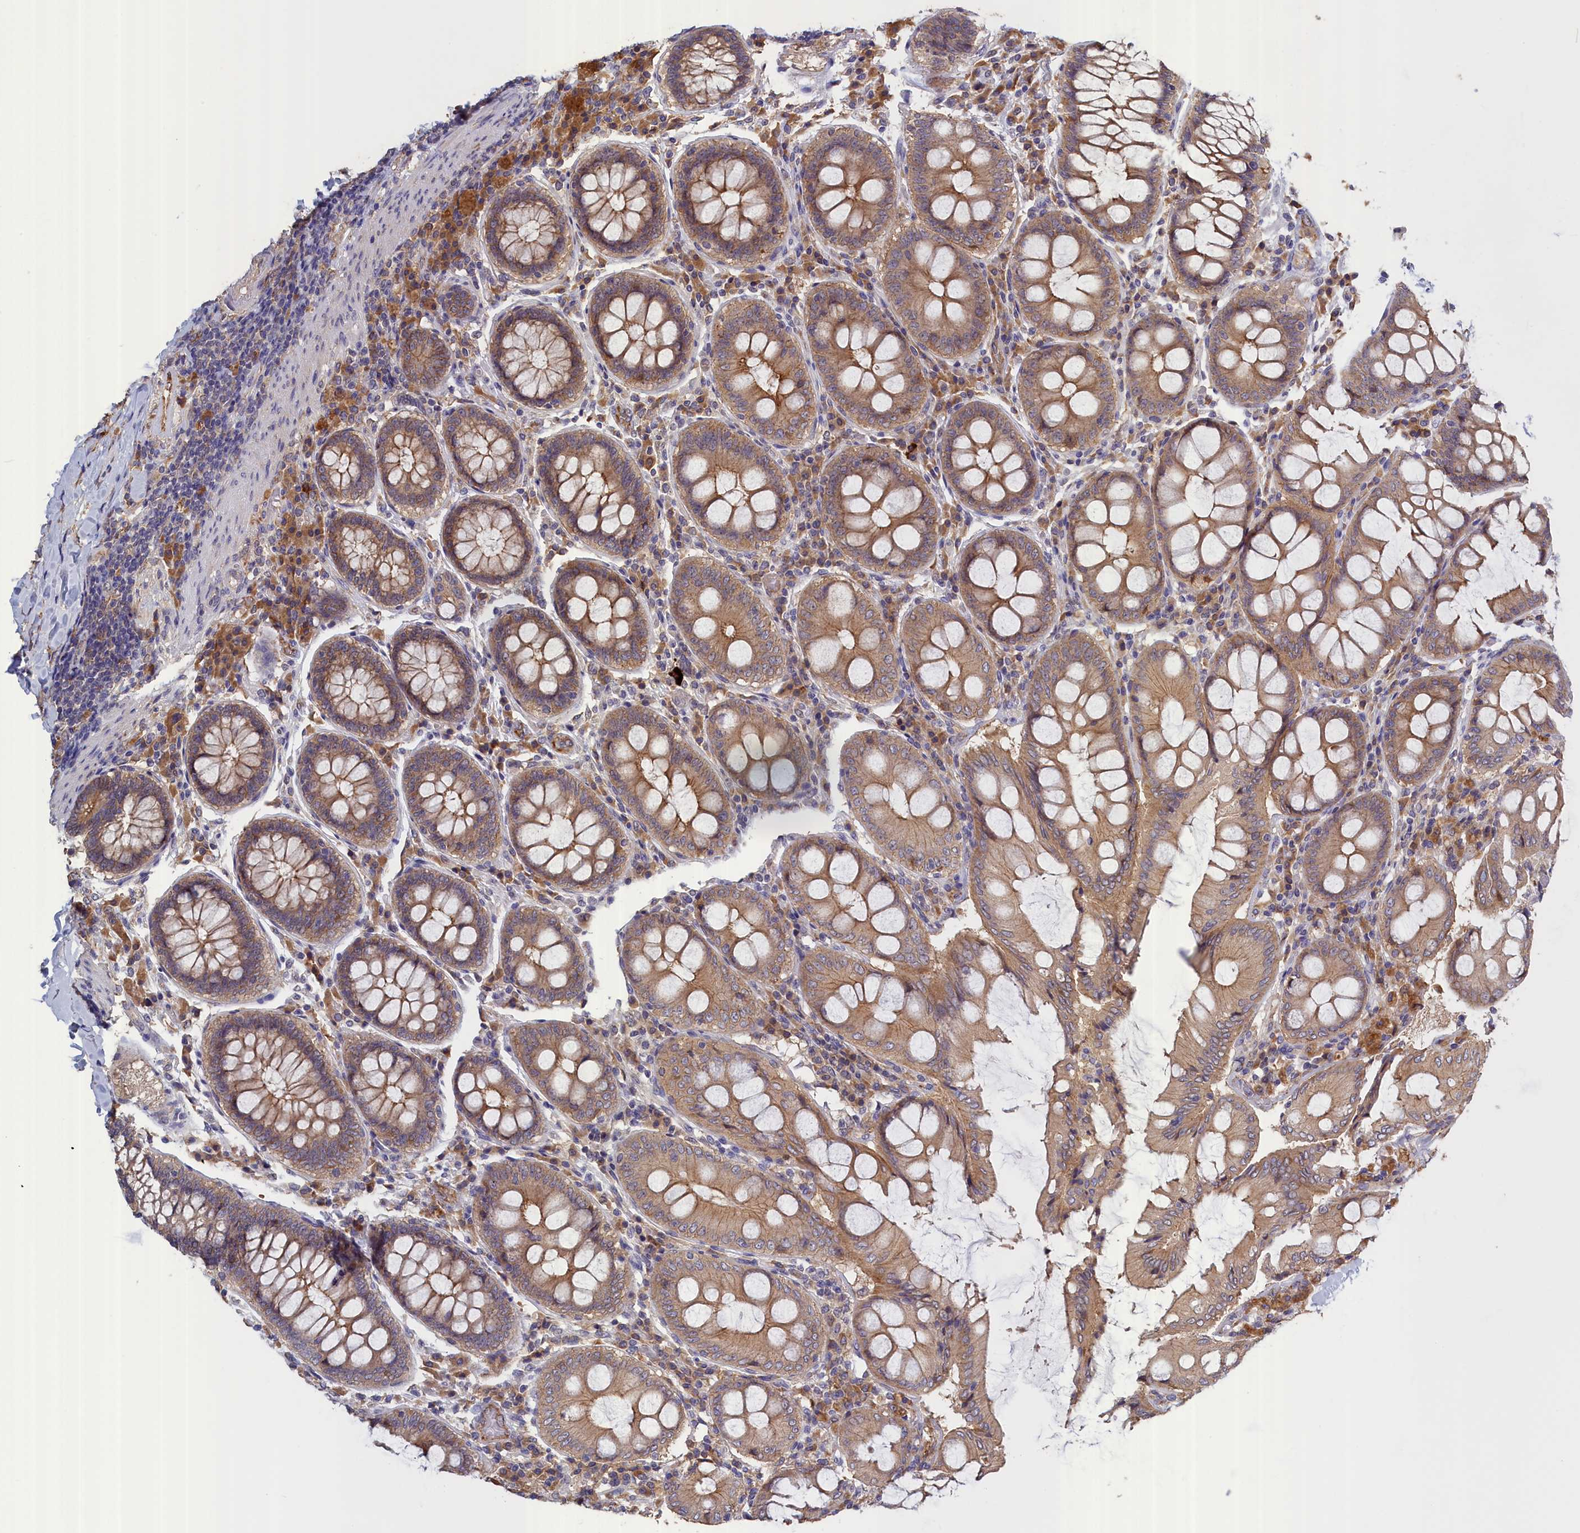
{"staining": {"intensity": "weak", "quantity": ">75%", "location": "cytoplasmic/membranous"}, "tissue": "colorectal cancer", "cell_type": "Tumor cells", "image_type": "cancer", "snomed": [{"axis": "morphology", "description": "Adenocarcinoma, NOS"}, {"axis": "topography", "description": "Colon"}], "caption": "IHC staining of colorectal cancer, which demonstrates low levels of weak cytoplasmic/membranous staining in about >75% of tumor cells indicating weak cytoplasmic/membranous protein expression. The staining was performed using DAB (brown) for protein detection and nuclei were counterstained in hematoxylin (blue).", "gene": "COL19A1", "patient": {"sex": "female", "age": 66}}